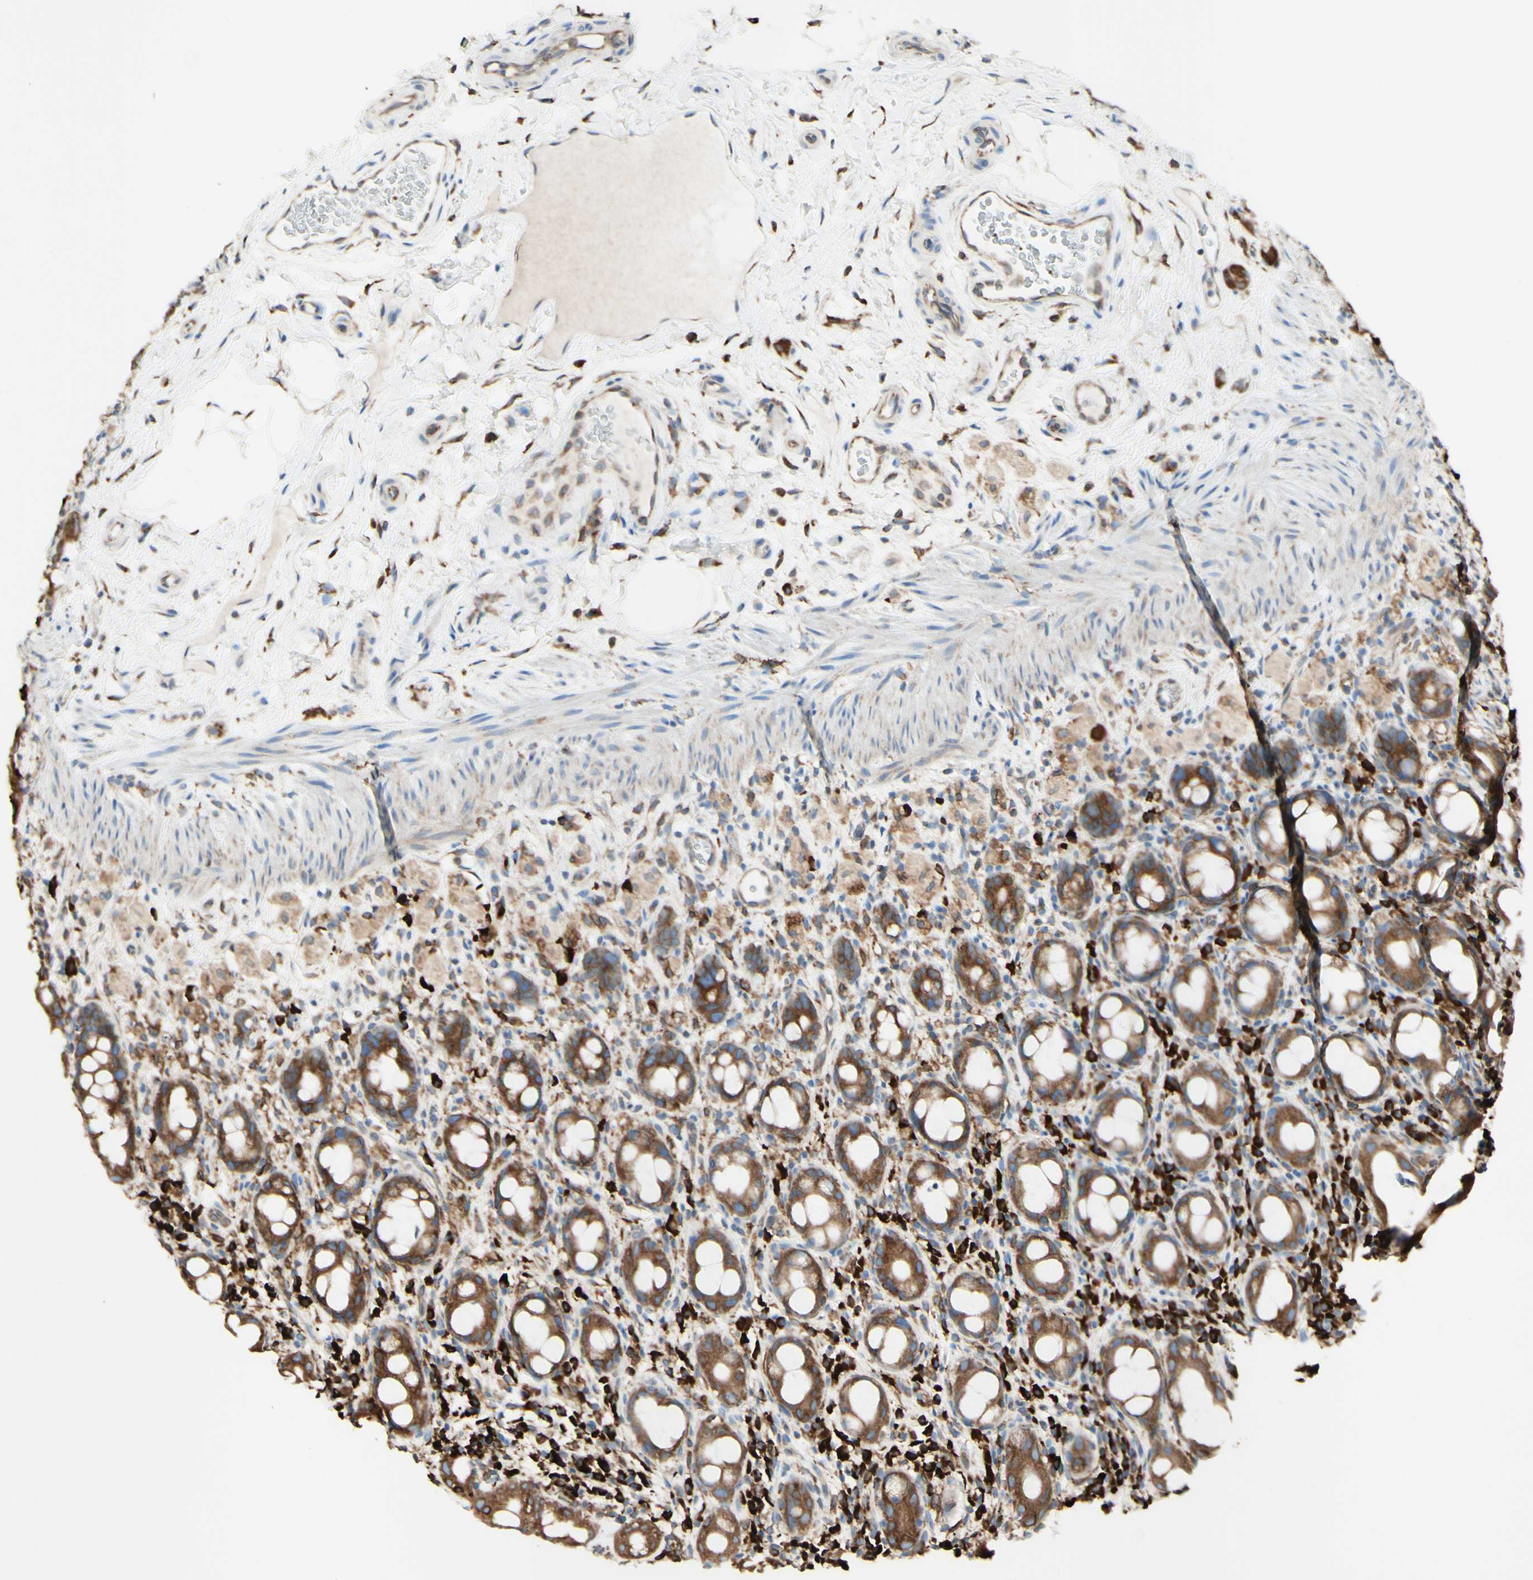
{"staining": {"intensity": "moderate", "quantity": ">75%", "location": "cytoplasmic/membranous"}, "tissue": "rectum", "cell_type": "Glandular cells", "image_type": "normal", "snomed": [{"axis": "morphology", "description": "Normal tissue, NOS"}, {"axis": "topography", "description": "Rectum"}], "caption": "Immunohistochemistry of benign rectum exhibits medium levels of moderate cytoplasmic/membranous staining in about >75% of glandular cells.", "gene": "DNAJB11", "patient": {"sex": "male", "age": 44}}